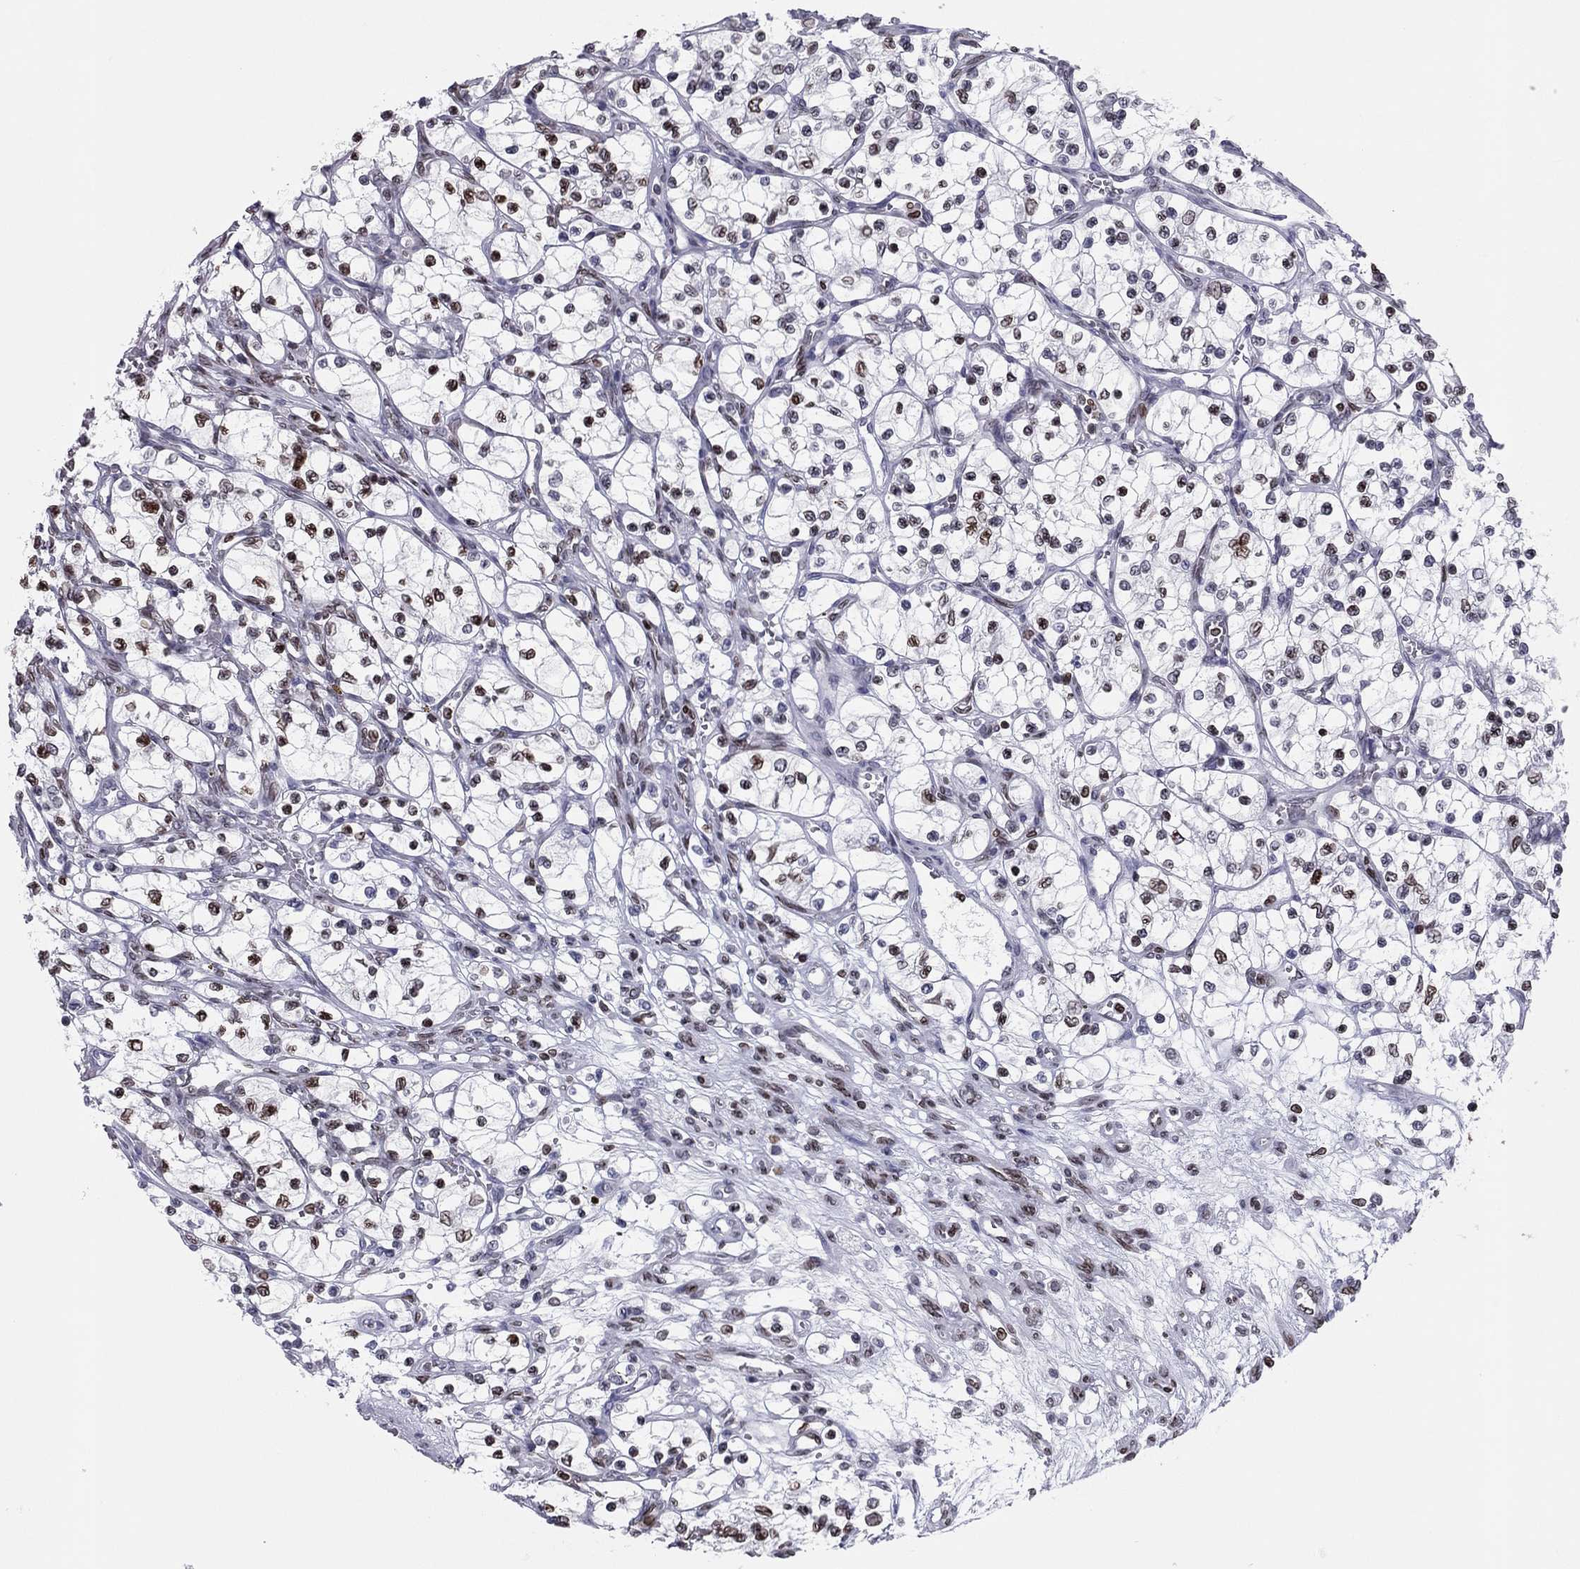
{"staining": {"intensity": "moderate", "quantity": "<25%", "location": "cytoplasmic/membranous,nuclear"}, "tissue": "renal cancer", "cell_type": "Tumor cells", "image_type": "cancer", "snomed": [{"axis": "morphology", "description": "Adenocarcinoma, NOS"}, {"axis": "topography", "description": "Kidney"}], "caption": "Renal adenocarcinoma tissue reveals moderate cytoplasmic/membranous and nuclear expression in approximately <25% of tumor cells The staining is performed using DAB brown chromogen to label protein expression. The nuclei are counter-stained blue using hematoxylin.", "gene": "ESPL1", "patient": {"sex": "female", "age": 69}}